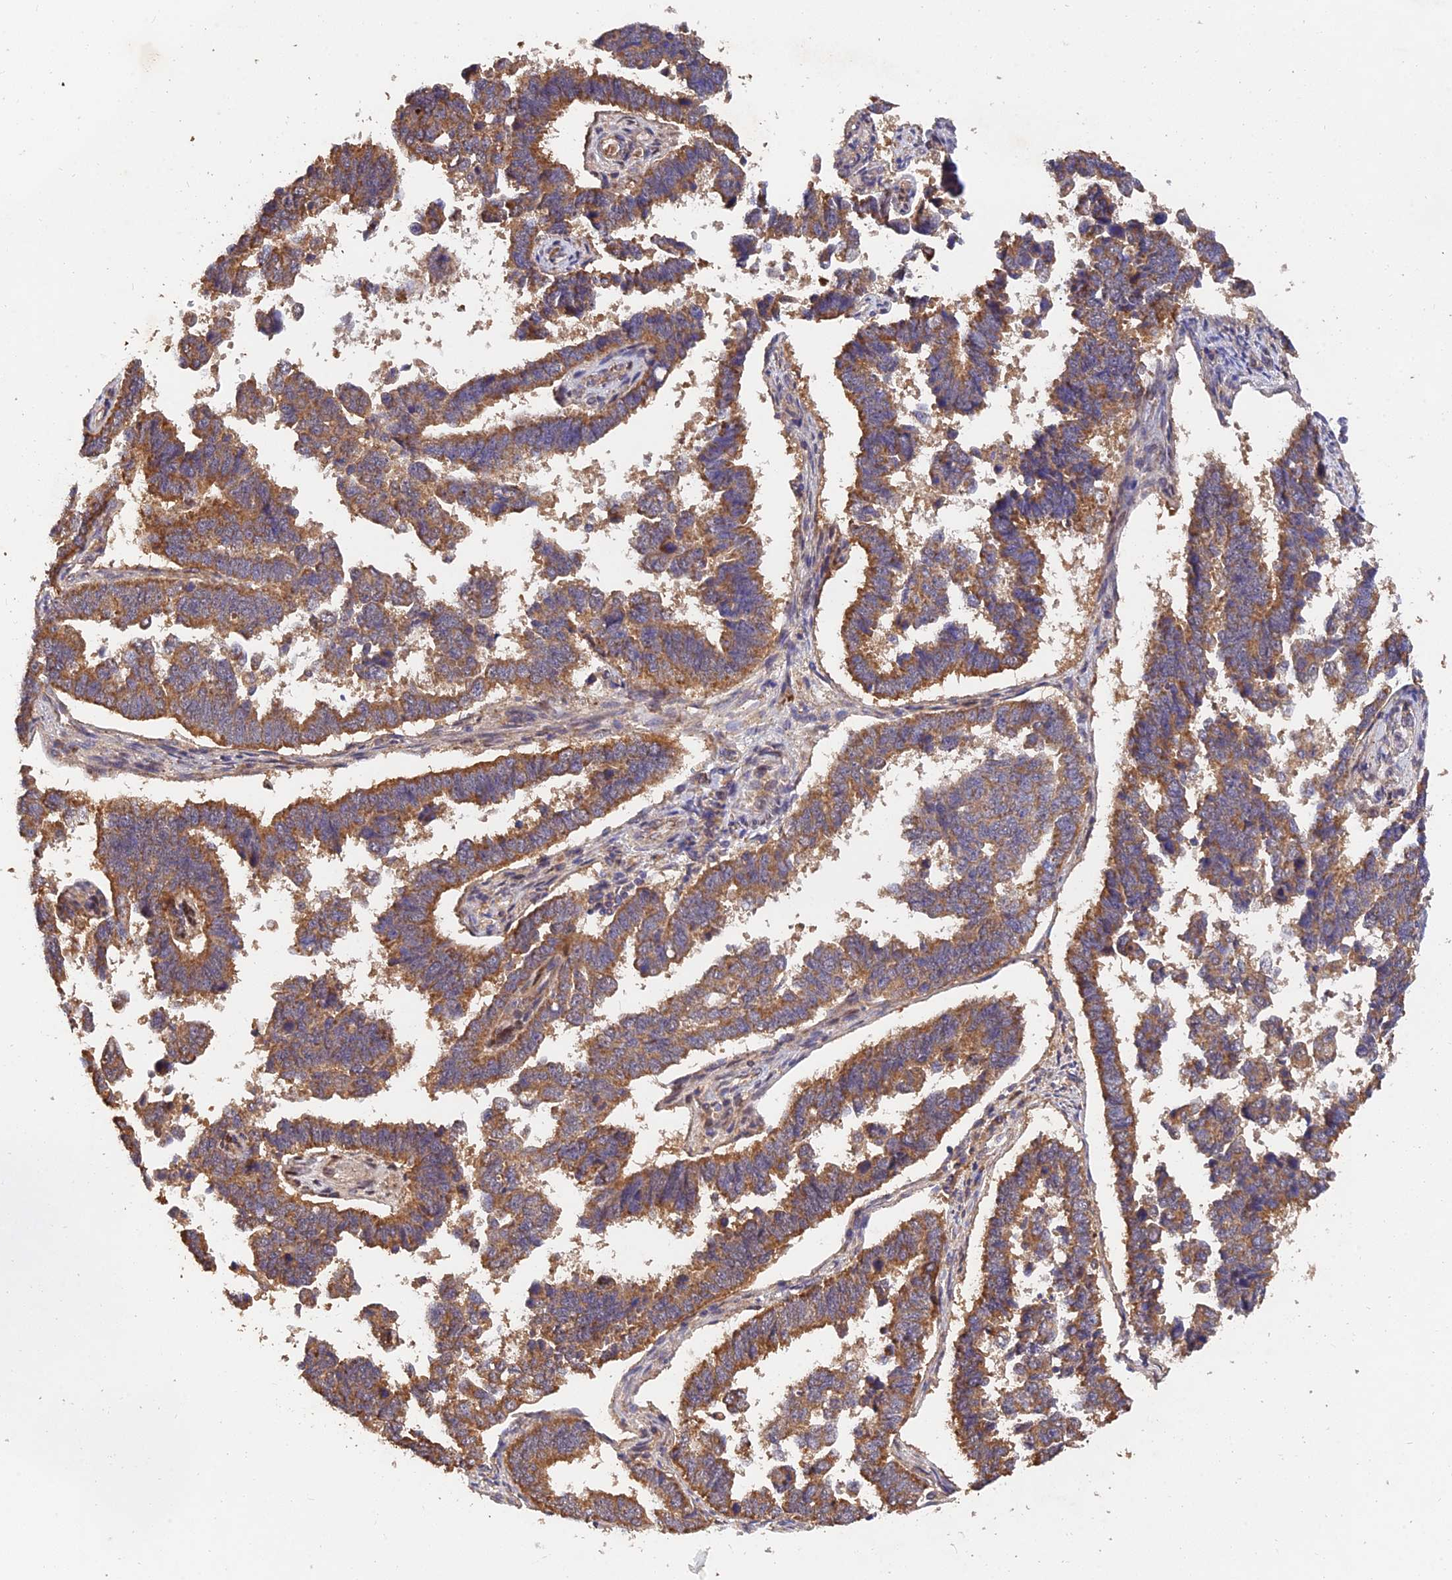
{"staining": {"intensity": "moderate", "quantity": ">75%", "location": "cytoplasmic/membranous"}, "tissue": "endometrial cancer", "cell_type": "Tumor cells", "image_type": "cancer", "snomed": [{"axis": "morphology", "description": "Adenocarcinoma, NOS"}, {"axis": "topography", "description": "Endometrium"}], "caption": "Protein staining exhibits moderate cytoplasmic/membranous positivity in about >75% of tumor cells in endometrial cancer. (Stains: DAB in brown, nuclei in blue, Microscopy: brightfield microscopy at high magnification).", "gene": "SLC38A11", "patient": {"sex": "female", "age": 75}}